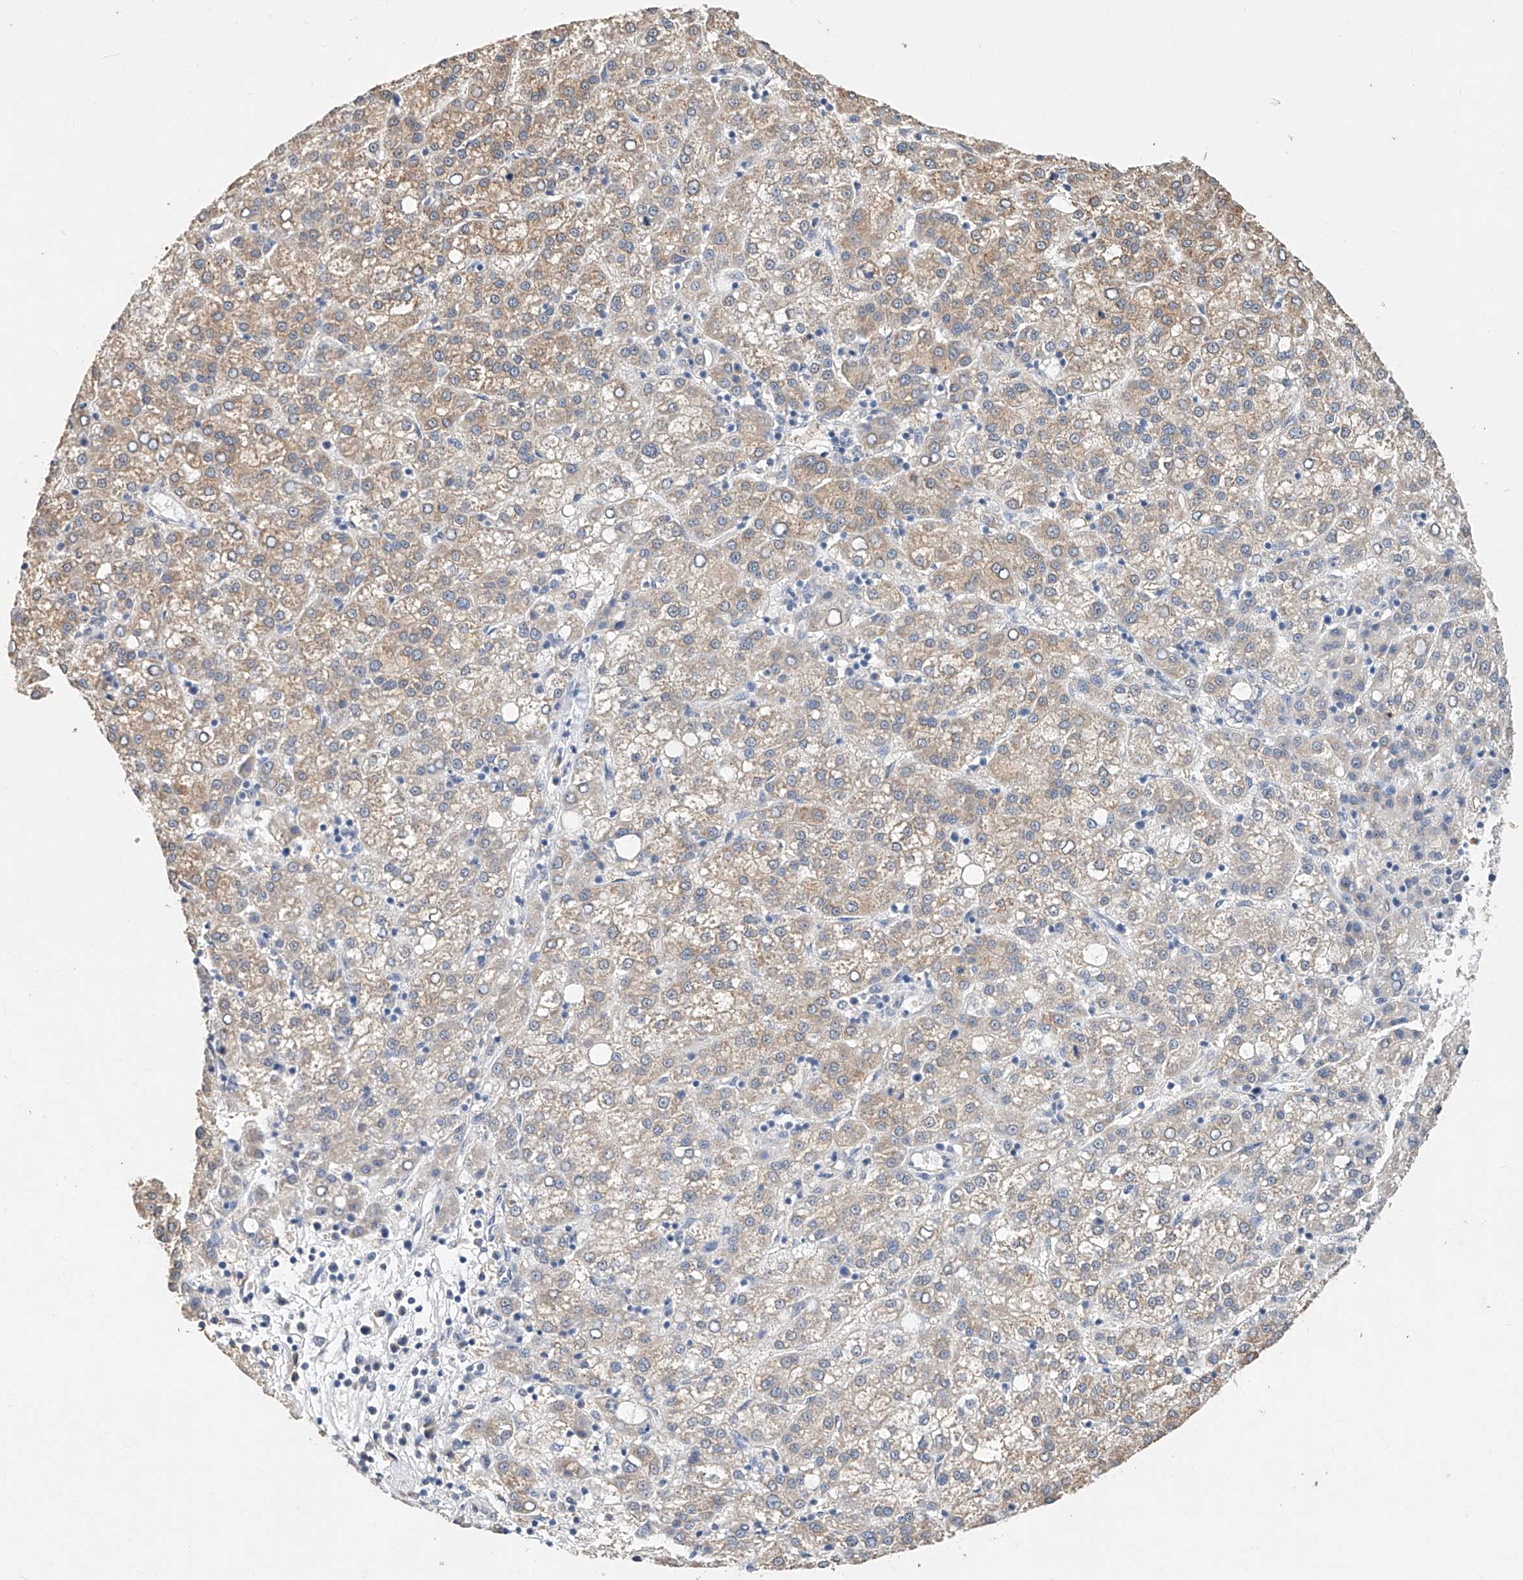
{"staining": {"intensity": "weak", "quantity": ">75%", "location": "cytoplasmic/membranous"}, "tissue": "liver cancer", "cell_type": "Tumor cells", "image_type": "cancer", "snomed": [{"axis": "morphology", "description": "Carcinoma, Hepatocellular, NOS"}, {"axis": "topography", "description": "Liver"}], "caption": "Immunohistochemical staining of human liver cancer (hepatocellular carcinoma) reveals low levels of weak cytoplasmic/membranous protein positivity in about >75% of tumor cells. (IHC, brightfield microscopy, high magnification).", "gene": "CERS4", "patient": {"sex": "female", "age": 58}}